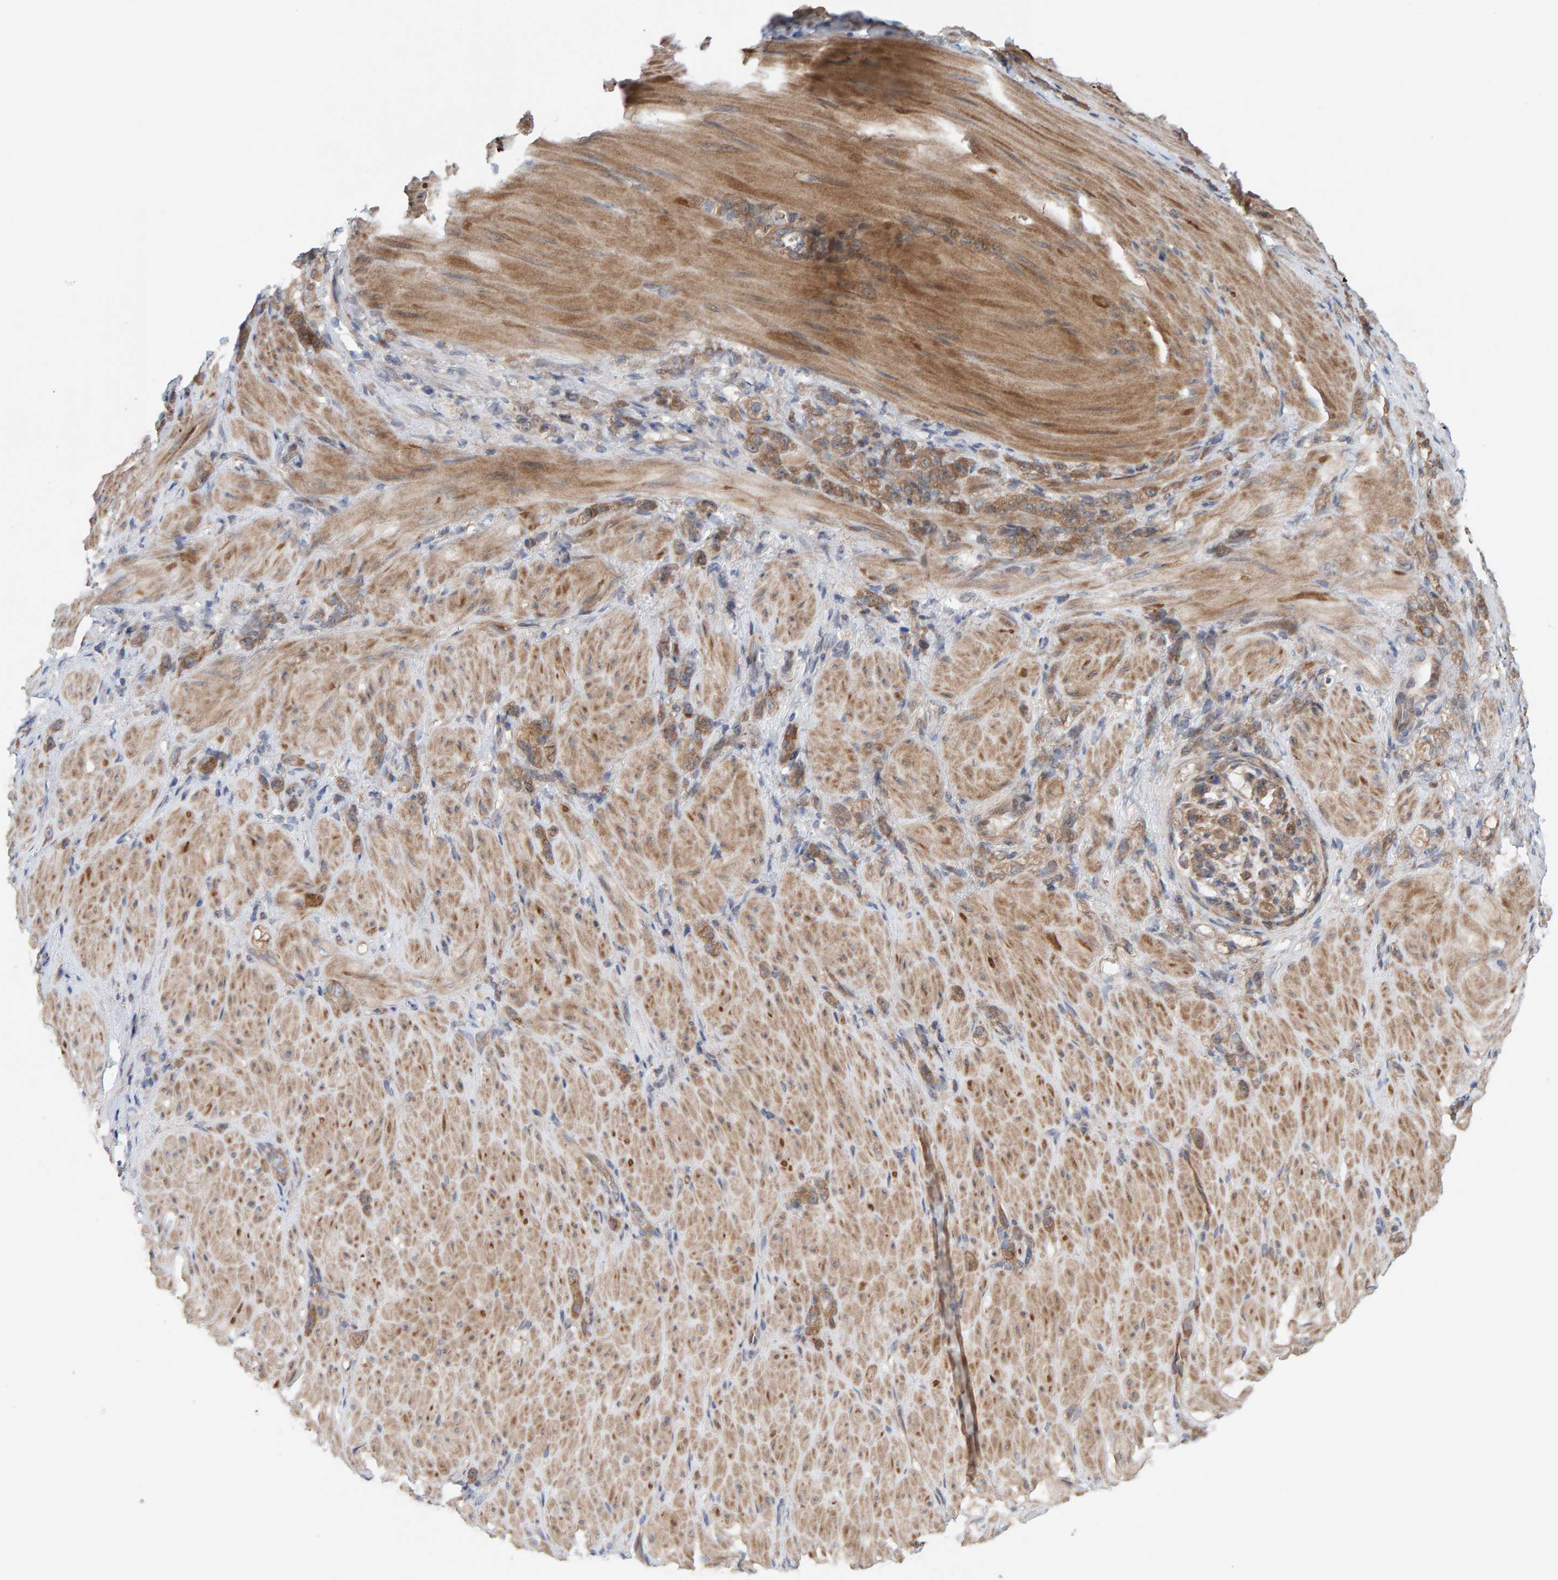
{"staining": {"intensity": "moderate", "quantity": ">75%", "location": "cytoplasmic/membranous"}, "tissue": "stomach cancer", "cell_type": "Tumor cells", "image_type": "cancer", "snomed": [{"axis": "morphology", "description": "Normal tissue, NOS"}, {"axis": "morphology", "description": "Adenocarcinoma, NOS"}, {"axis": "topography", "description": "Stomach"}], "caption": "Immunohistochemical staining of stomach adenocarcinoma exhibits medium levels of moderate cytoplasmic/membranous expression in about >75% of tumor cells.", "gene": "LRSAM1", "patient": {"sex": "male", "age": 82}}